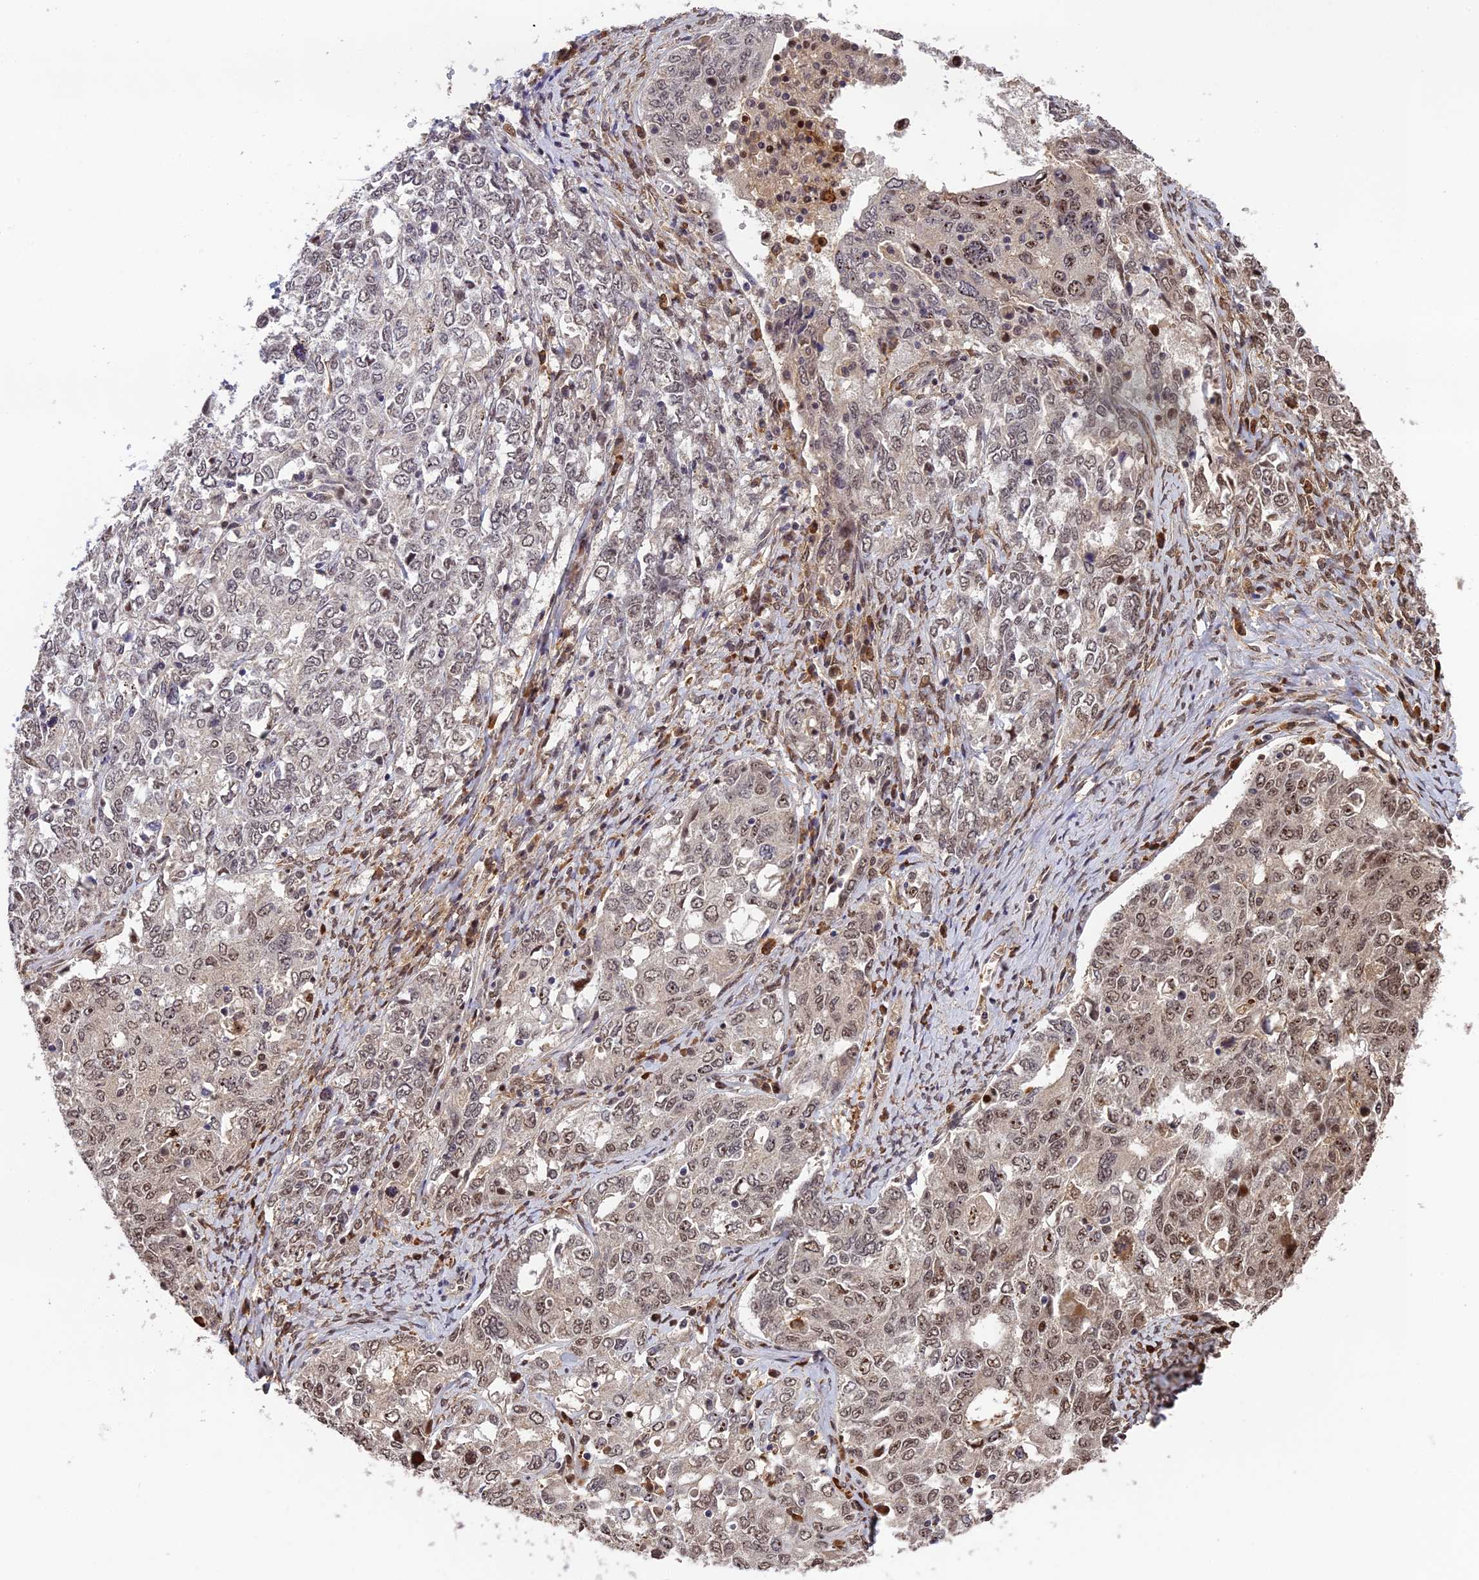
{"staining": {"intensity": "moderate", "quantity": "25%-75%", "location": "nuclear"}, "tissue": "ovarian cancer", "cell_type": "Tumor cells", "image_type": "cancer", "snomed": [{"axis": "morphology", "description": "Carcinoma, endometroid"}, {"axis": "topography", "description": "Ovary"}], "caption": "Immunohistochemistry of human ovarian endometroid carcinoma reveals medium levels of moderate nuclear positivity in about 25%-75% of tumor cells.", "gene": "OSBPL1A", "patient": {"sex": "female", "age": 62}}